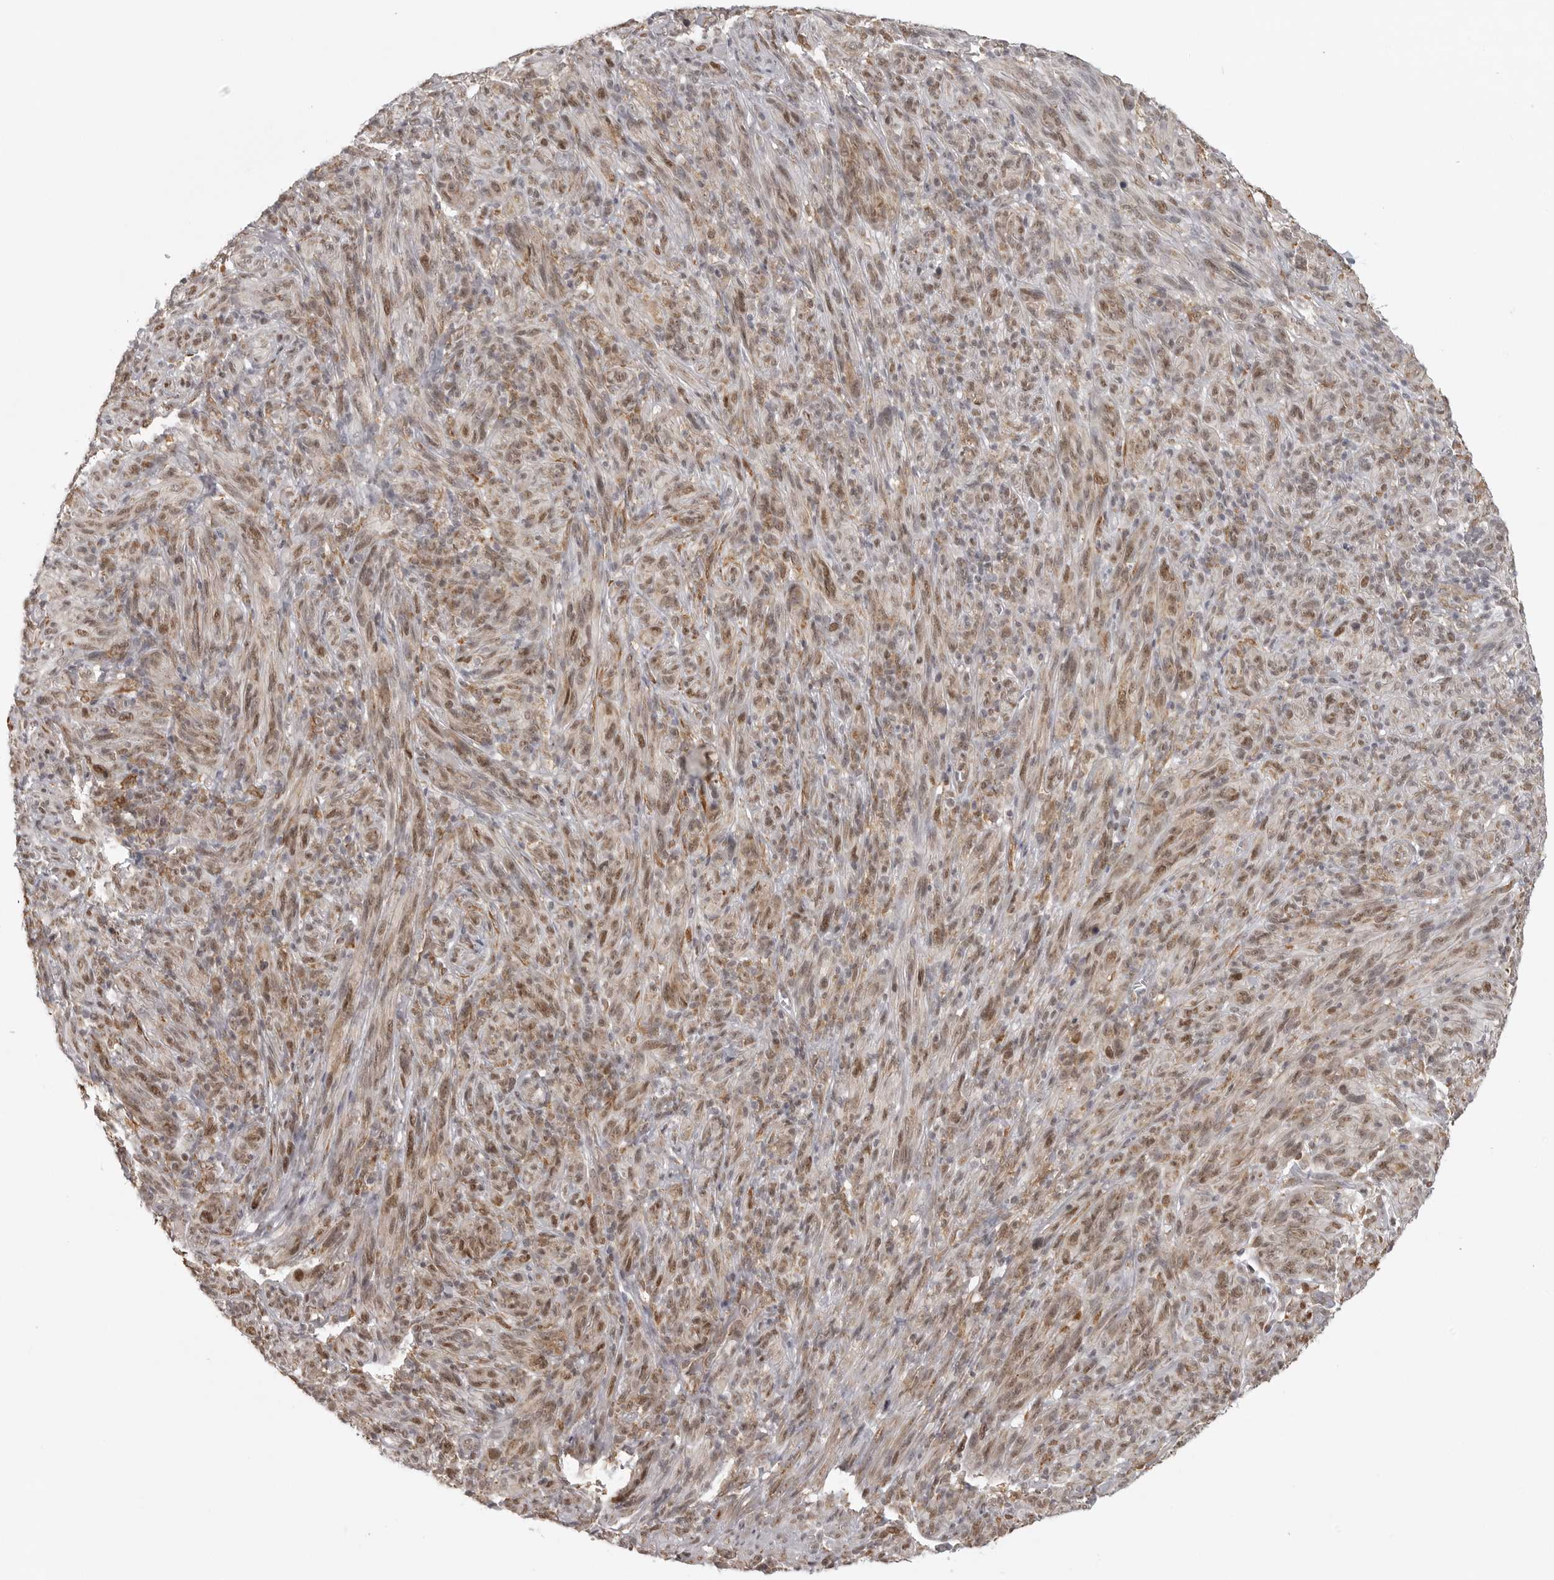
{"staining": {"intensity": "moderate", "quantity": ">75%", "location": "nuclear"}, "tissue": "melanoma", "cell_type": "Tumor cells", "image_type": "cancer", "snomed": [{"axis": "morphology", "description": "Malignant melanoma, NOS"}, {"axis": "topography", "description": "Skin of head"}], "caption": "A micrograph of human melanoma stained for a protein reveals moderate nuclear brown staining in tumor cells.", "gene": "ISG20L2", "patient": {"sex": "male", "age": 96}}